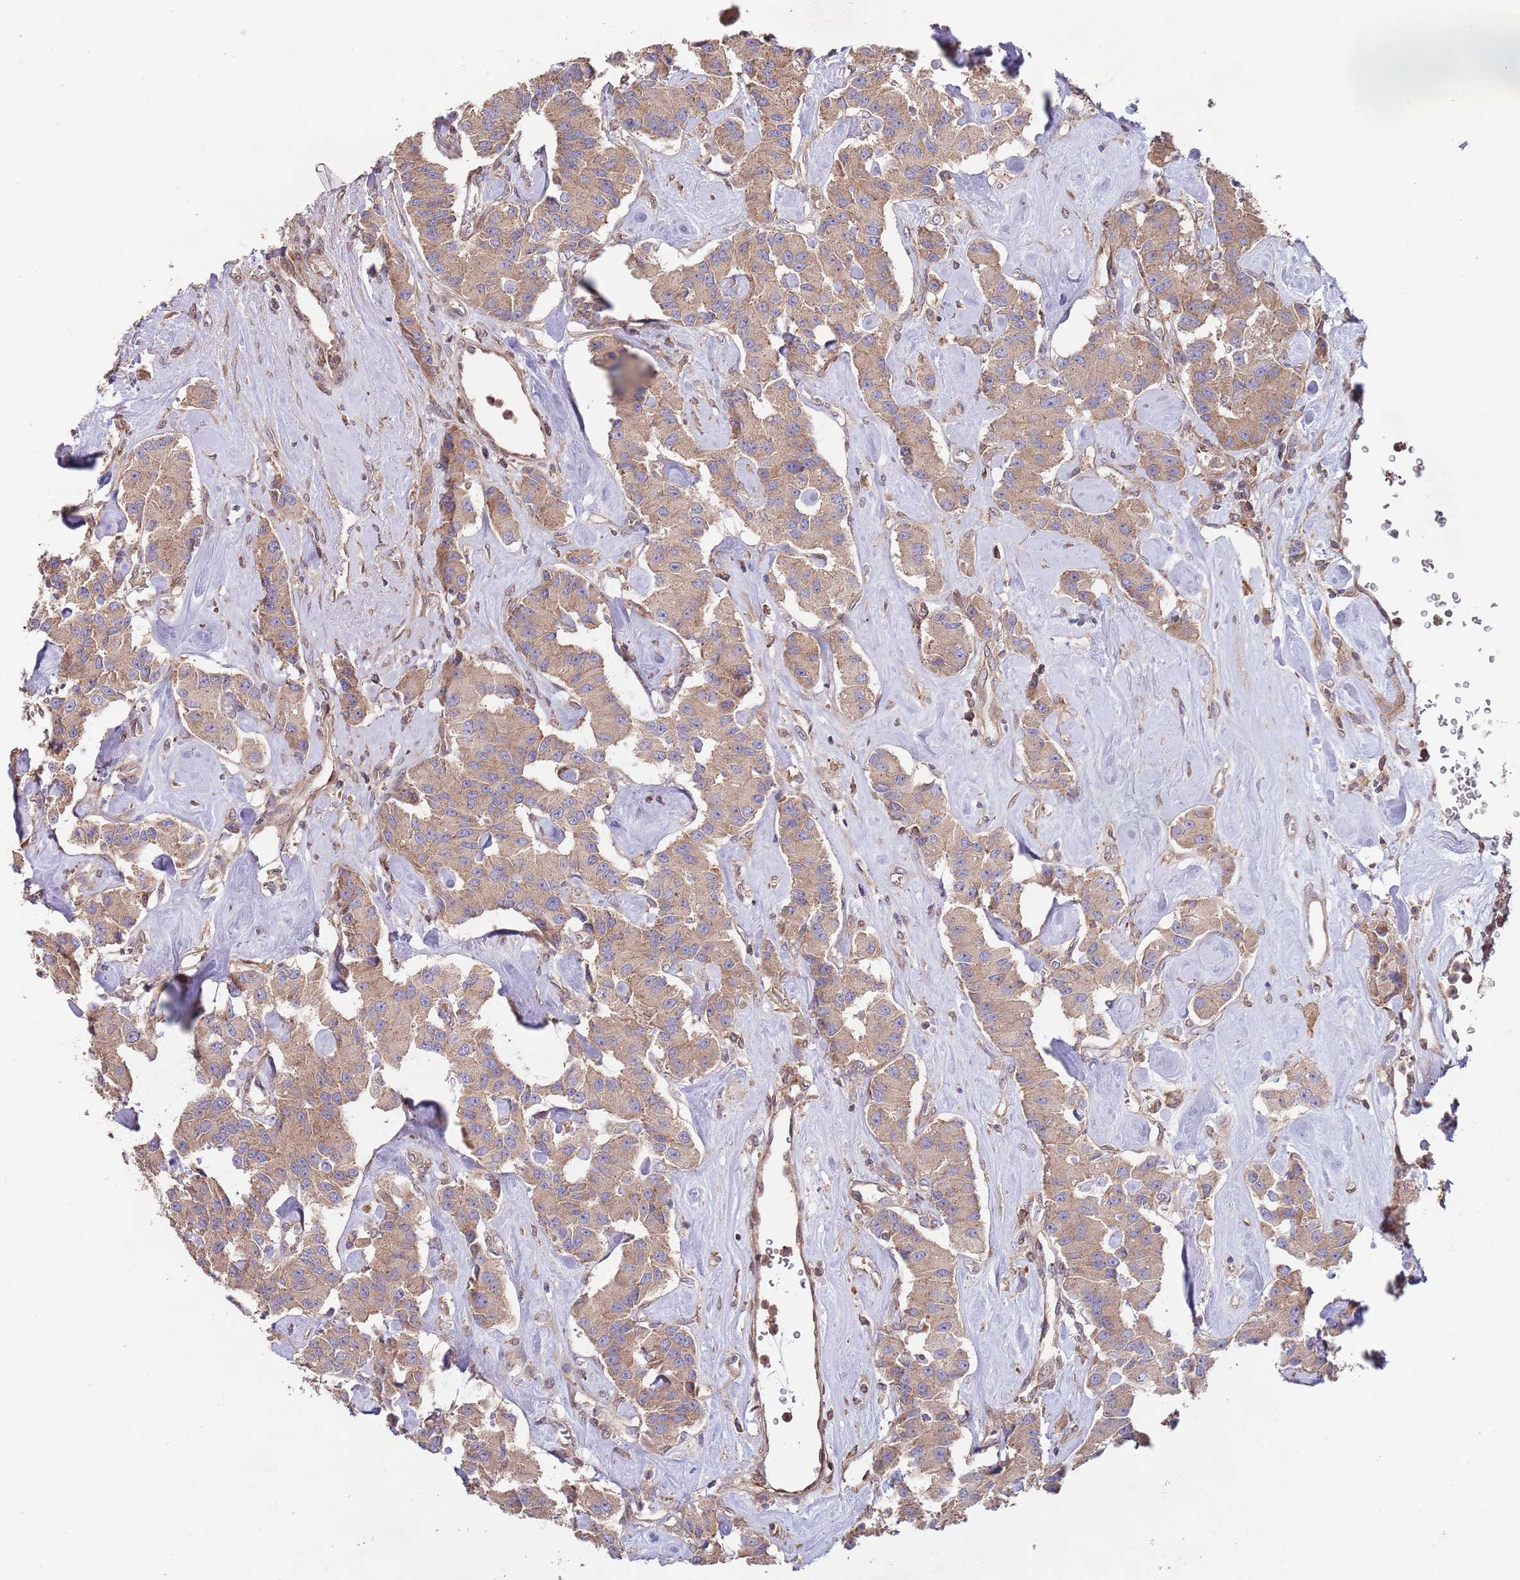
{"staining": {"intensity": "weak", "quantity": ">75%", "location": "cytoplasmic/membranous"}, "tissue": "carcinoid", "cell_type": "Tumor cells", "image_type": "cancer", "snomed": [{"axis": "morphology", "description": "Carcinoid, malignant, NOS"}, {"axis": "topography", "description": "Pancreas"}], "caption": "This is a photomicrograph of IHC staining of carcinoid, which shows weak positivity in the cytoplasmic/membranous of tumor cells.", "gene": "RNF19B", "patient": {"sex": "male", "age": 41}}